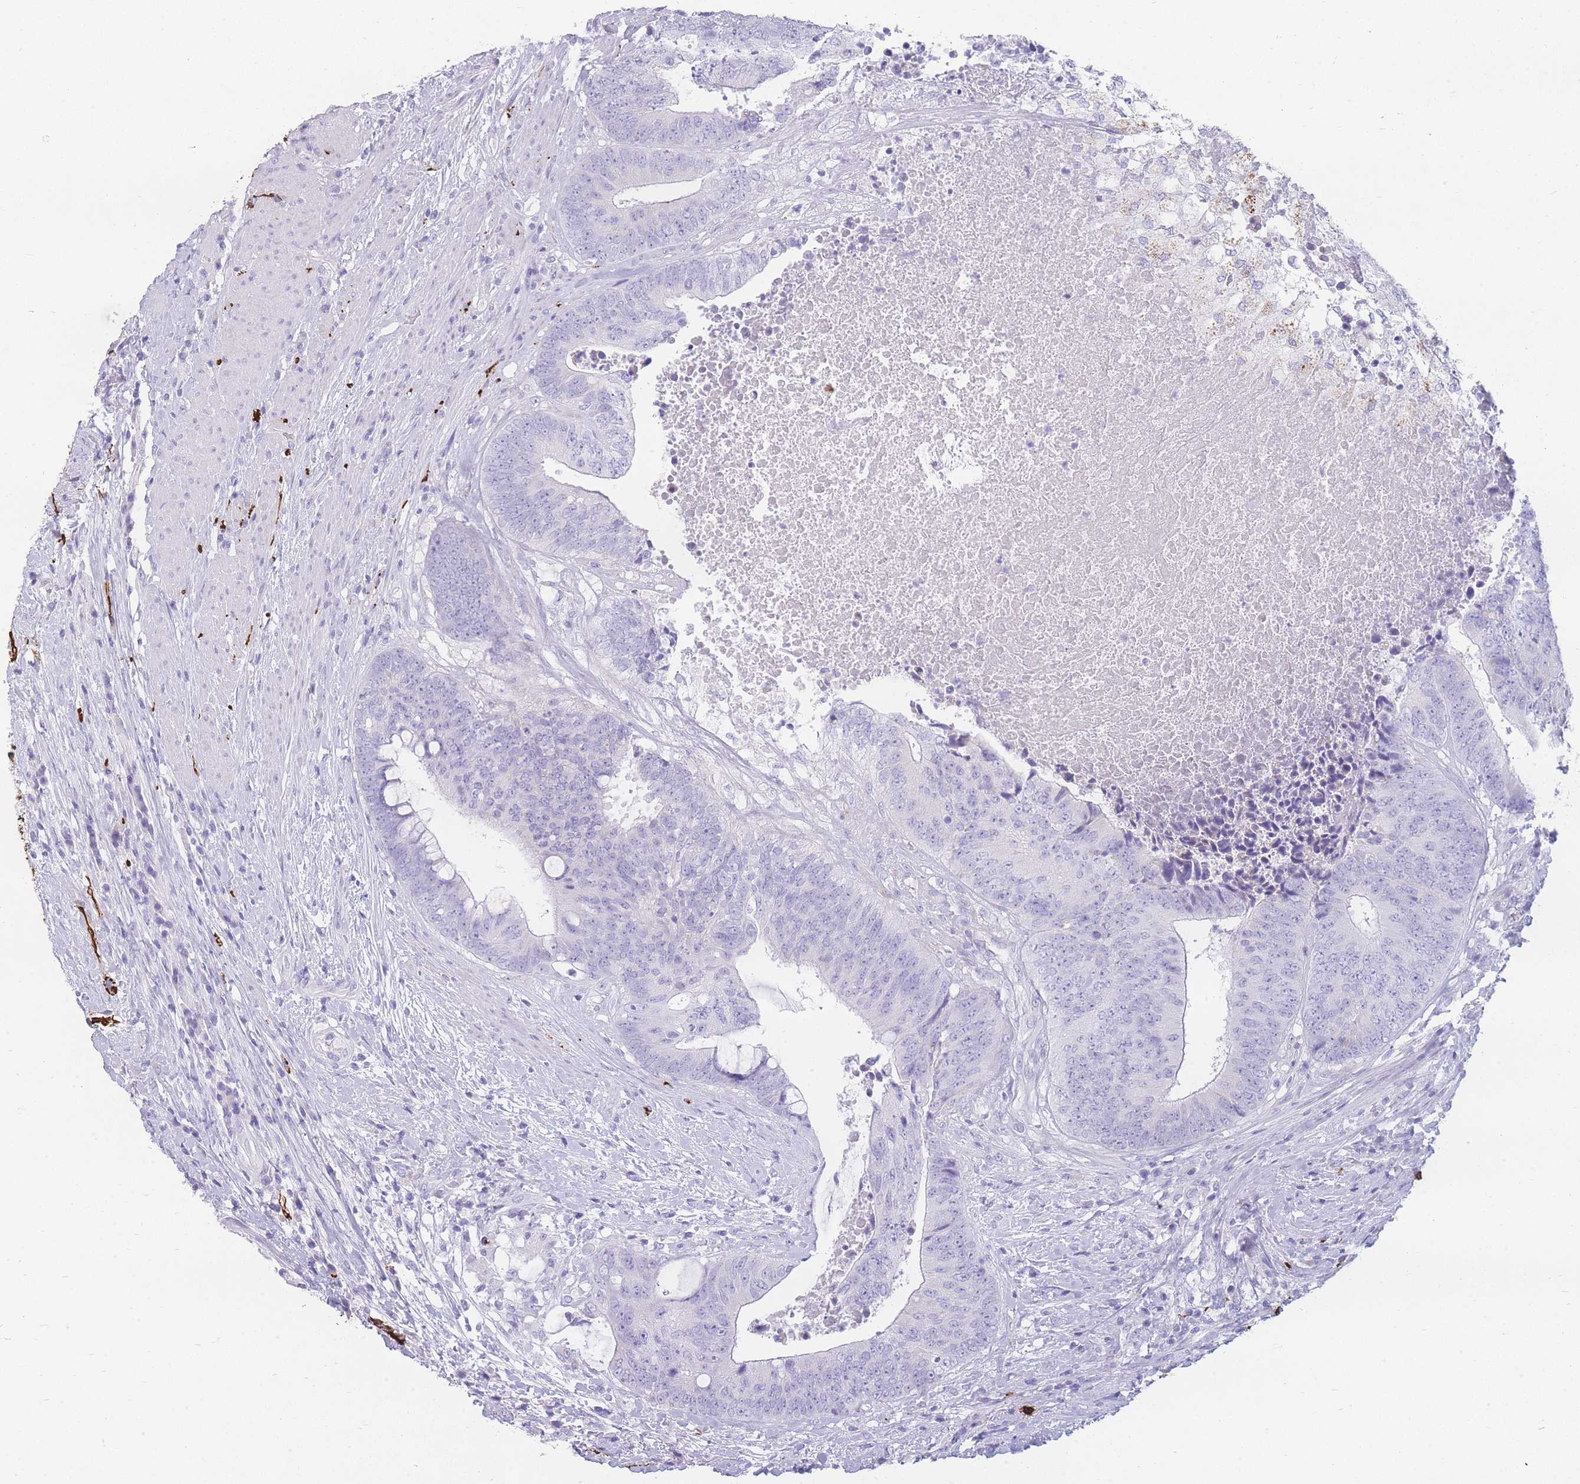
{"staining": {"intensity": "negative", "quantity": "none", "location": "none"}, "tissue": "colorectal cancer", "cell_type": "Tumor cells", "image_type": "cancer", "snomed": [{"axis": "morphology", "description": "Adenocarcinoma, NOS"}, {"axis": "topography", "description": "Rectum"}], "caption": "DAB (3,3'-diaminobenzidine) immunohistochemical staining of adenocarcinoma (colorectal) exhibits no significant expression in tumor cells.", "gene": "UPK1A", "patient": {"sex": "male", "age": 72}}